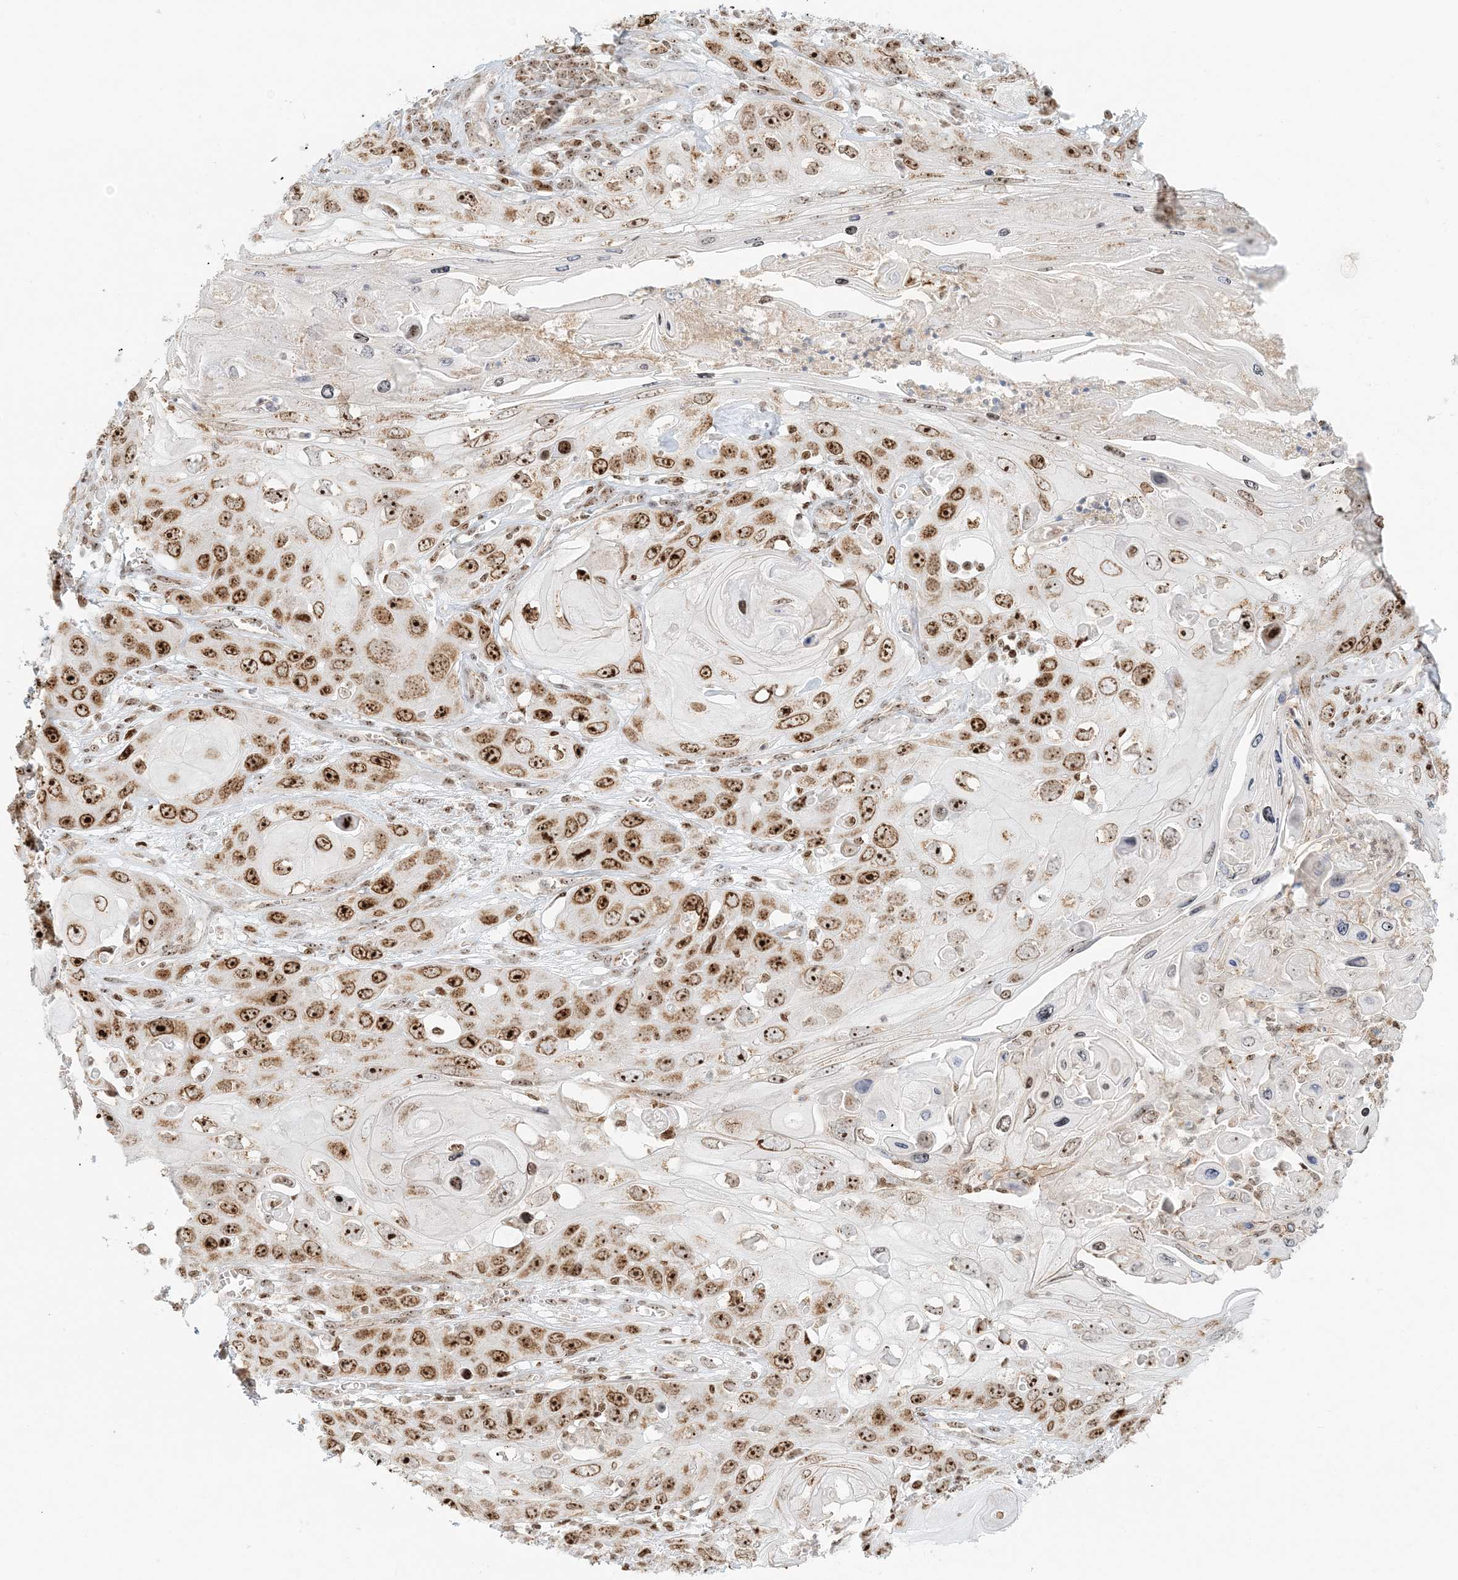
{"staining": {"intensity": "strong", "quantity": "25%-75%", "location": "cytoplasmic/membranous,nuclear"}, "tissue": "skin cancer", "cell_type": "Tumor cells", "image_type": "cancer", "snomed": [{"axis": "morphology", "description": "Squamous cell carcinoma, NOS"}, {"axis": "topography", "description": "Skin"}], "caption": "An immunohistochemistry histopathology image of tumor tissue is shown. Protein staining in brown highlights strong cytoplasmic/membranous and nuclear positivity in squamous cell carcinoma (skin) within tumor cells.", "gene": "UBE2F", "patient": {"sex": "male", "age": 55}}